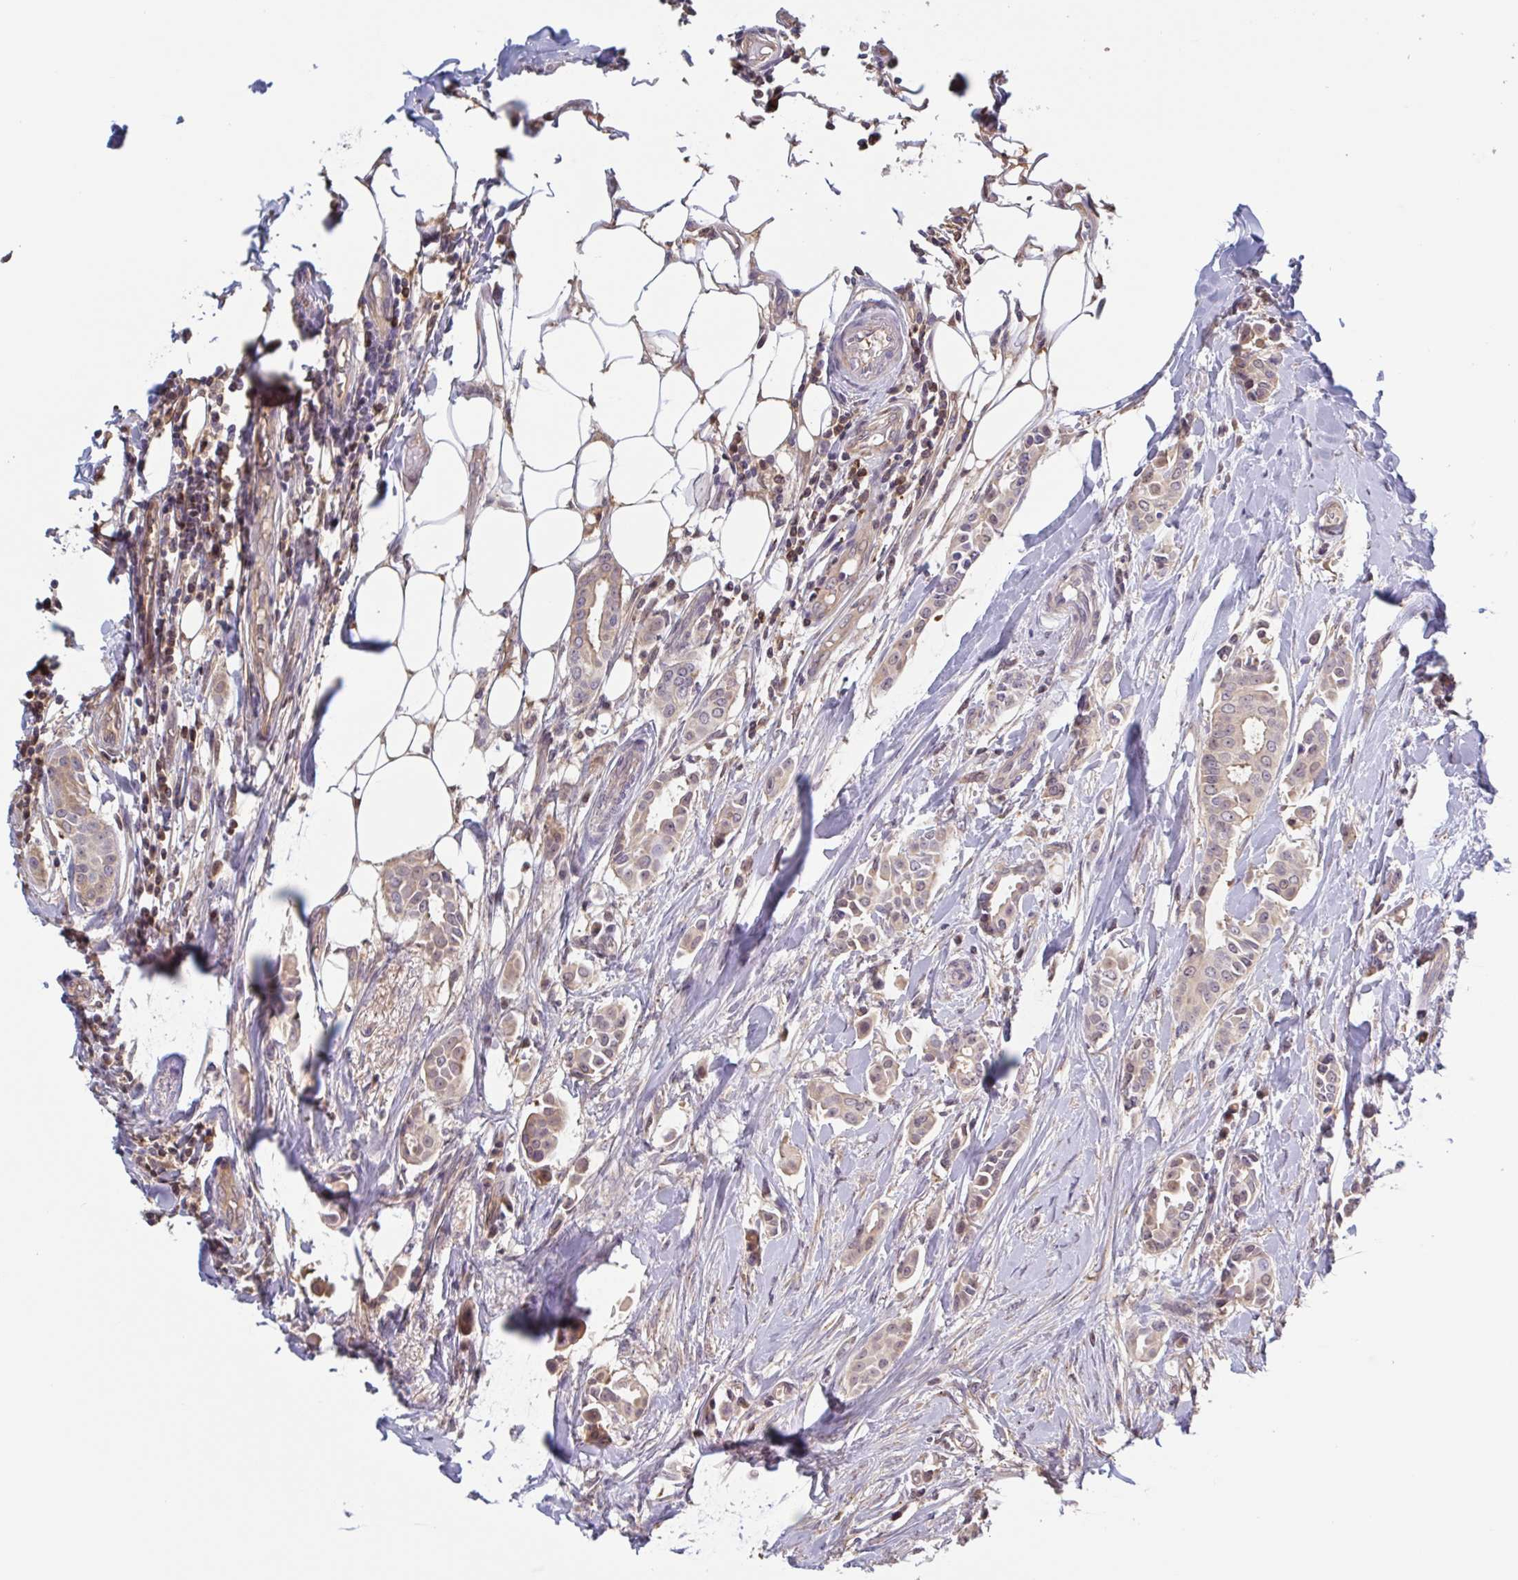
{"staining": {"intensity": "weak", "quantity": "<25%", "location": "cytoplasmic/membranous"}, "tissue": "breast cancer", "cell_type": "Tumor cells", "image_type": "cancer", "snomed": [{"axis": "morphology", "description": "Duct carcinoma"}, {"axis": "topography", "description": "Breast"}], "caption": "Infiltrating ductal carcinoma (breast) stained for a protein using immunohistochemistry (IHC) demonstrates no staining tumor cells.", "gene": "OTOP2", "patient": {"sex": "female", "age": 64}}